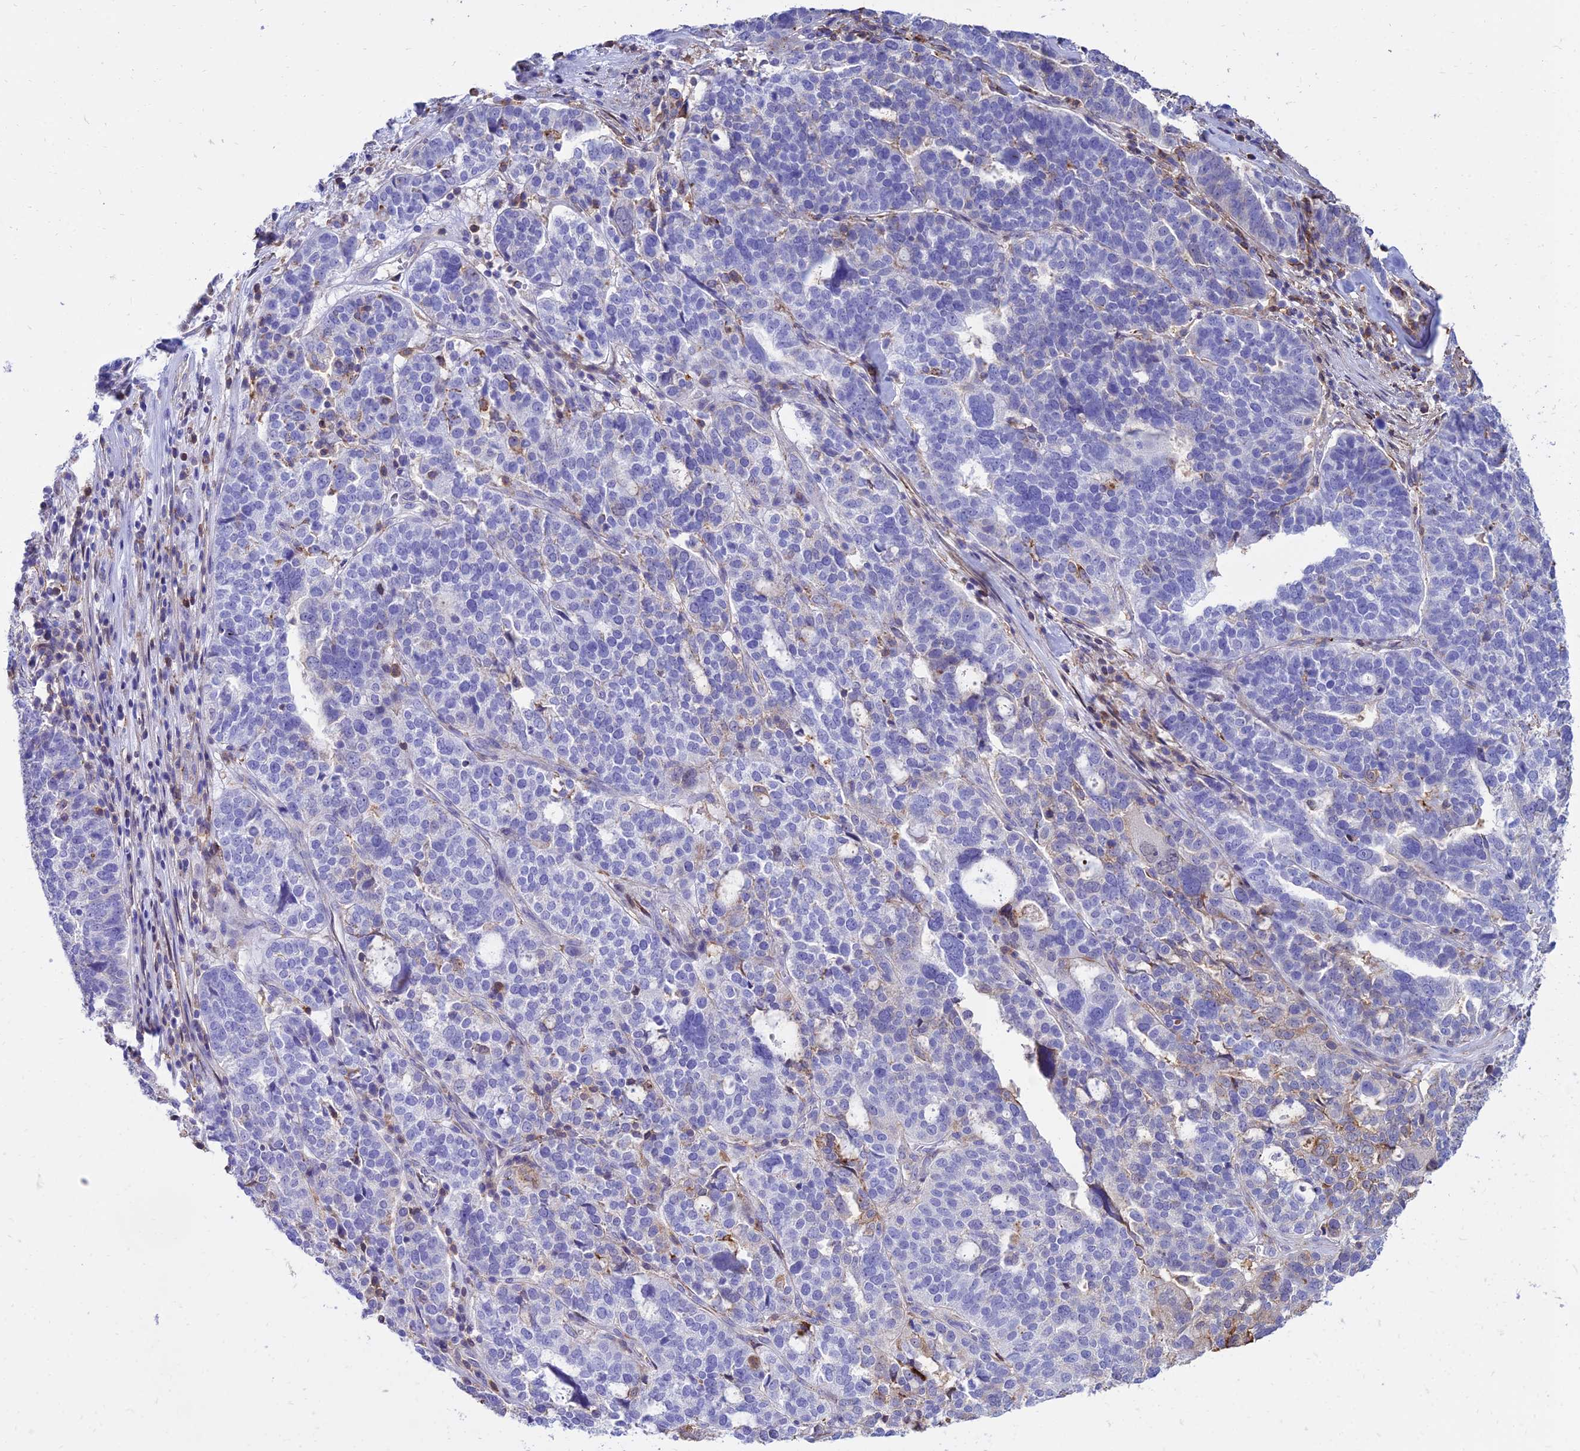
{"staining": {"intensity": "negative", "quantity": "none", "location": "none"}, "tissue": "ovarian cancer", "cell_type": "Tumor cells", "image_type": "cancer", "snomed": [{"axis": "morphology", "description": "Cystadenocarcinoma, serous, NOS"}, {"axis": "topography", "description": "Ovary"}], "caption": "Micrograph shows no significant protein positivity in tumor cells of ovarian serous cystadenocarcinoma.", "gene": "SREK1IP1", "patient": {"sex": "female", "age": 59}}